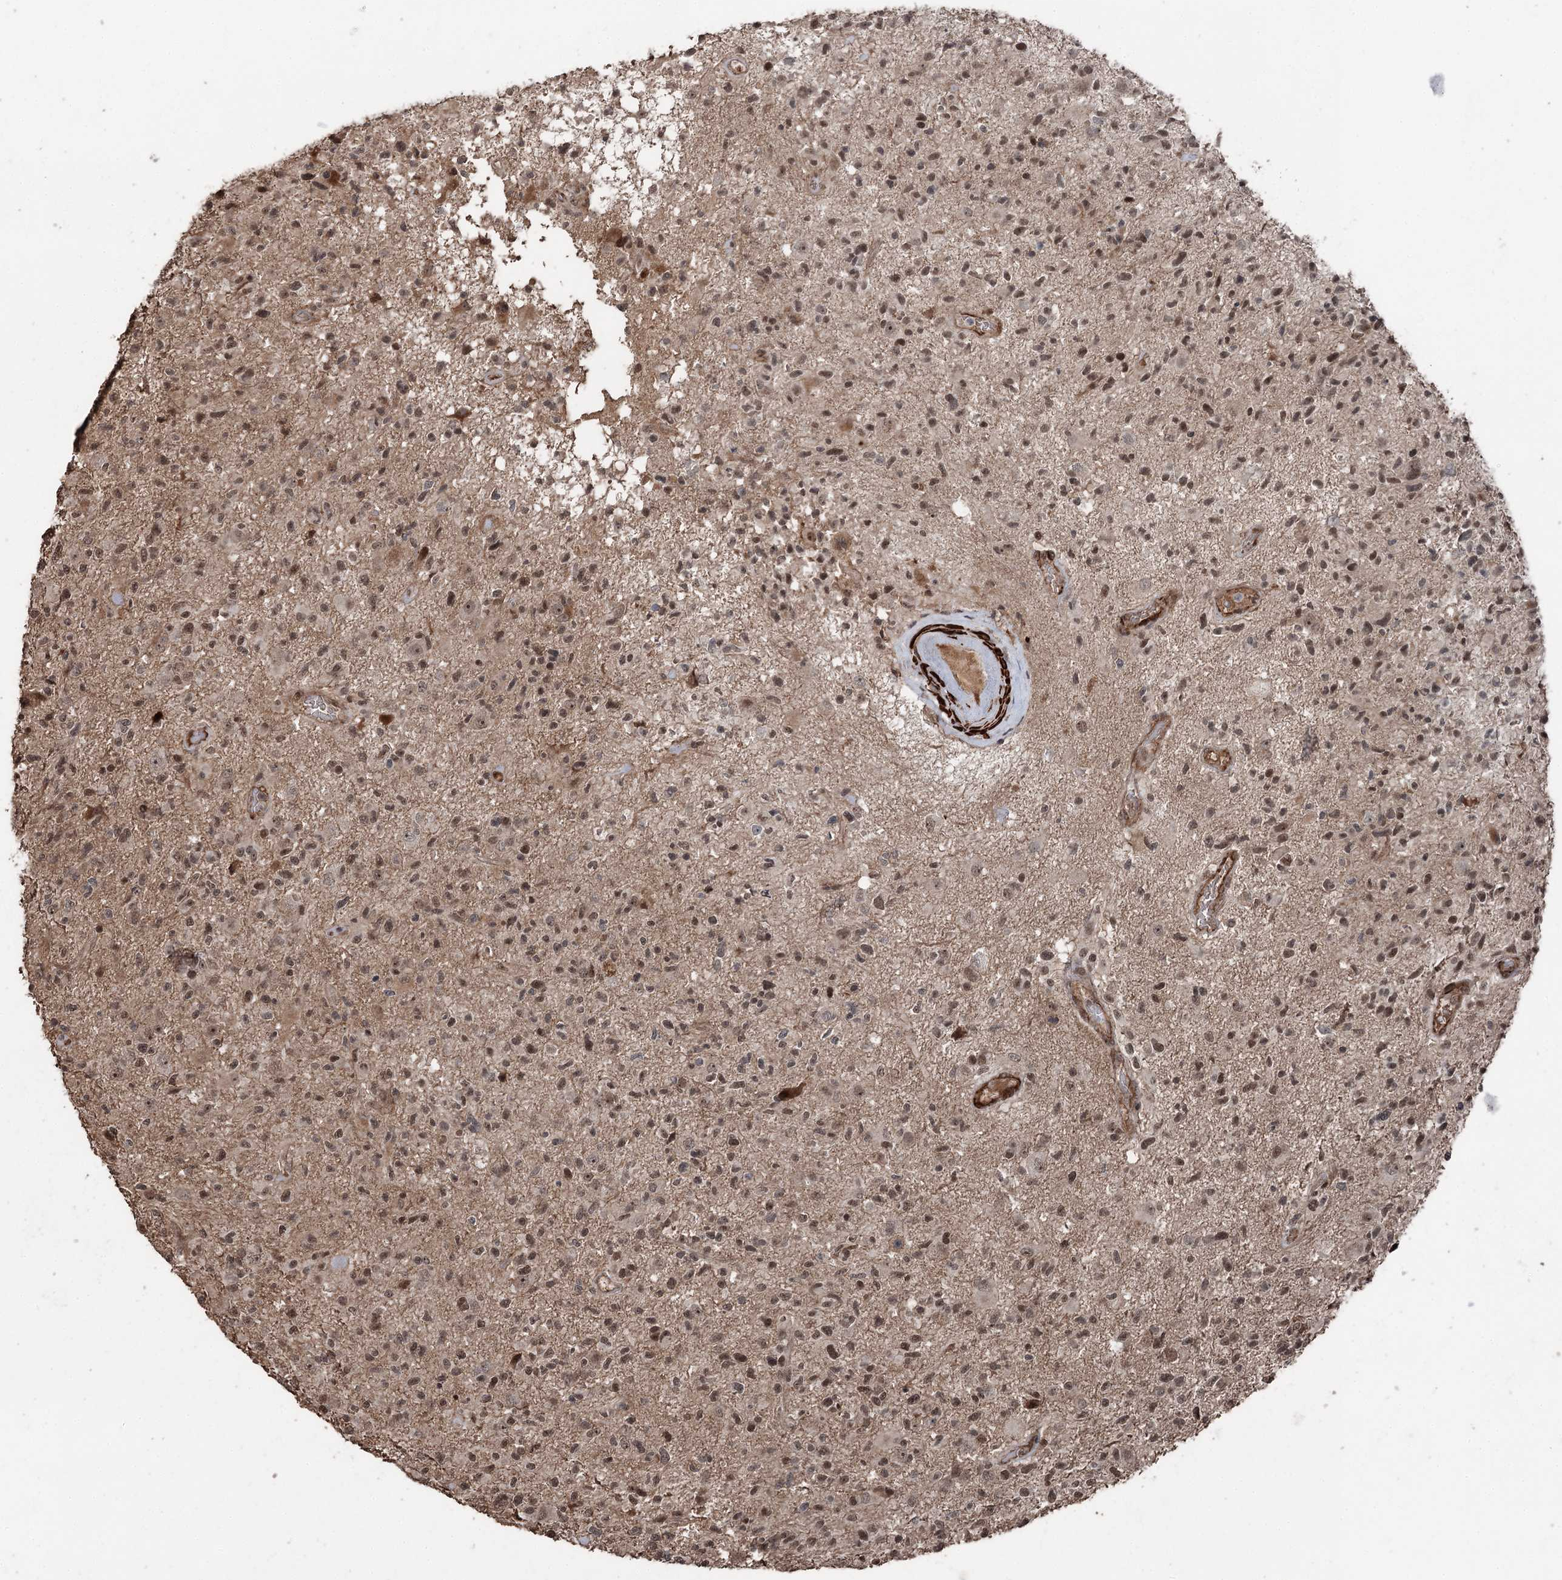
{"staining": {"intensity": "moderate", "quantity": "25%-75%", "location": "nuclear"}, "tissue": "glioma", "cell_type": "Tumor cells", "image_type": "cancer", "snomed": [{"axis": "morphology", "description": "Glioma, malignant, High grade"}, {"axis": "morphology", "description": "Glioblastoma, NOS"}, {"axis": "topography", "description": "Brain"}], "caption": "Moderate nuclear protein staining is seen in about 25%-75% of tumor cells in glioma.", "gene": "CCDC82", "patient": {"sex": "male", "age": 60}}